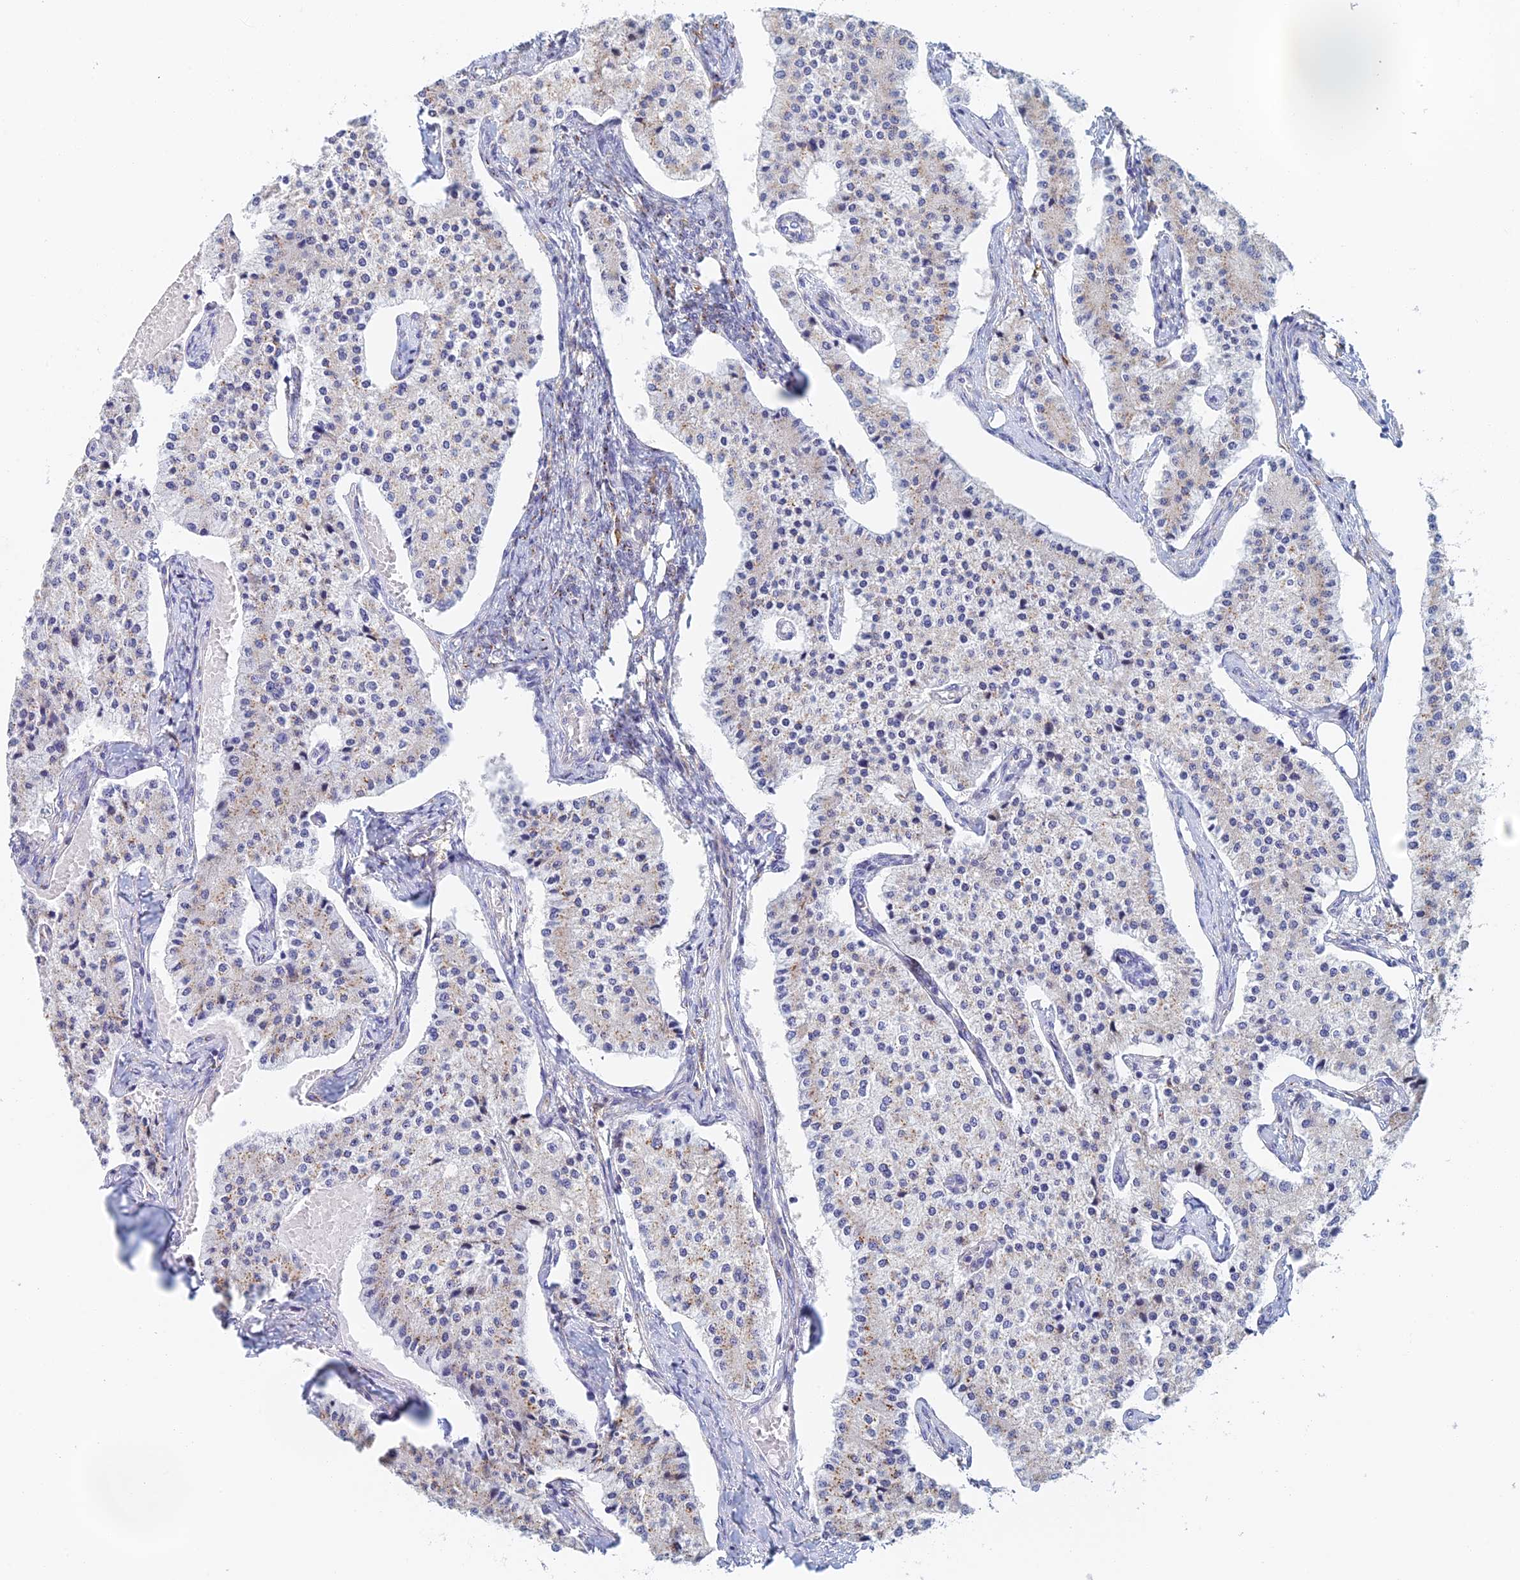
{"staining": {"intensity": "moderate", "quantity": "<25%", "location": "cytoplasmic/membranous"}, "tissue": "carcinoid", "cell_type": "Tumor cells", "image_type": "cancer", "snomed": [{"axis": "morphology", "description": "Carcinoid, malignant, NOS"}, {"axis": "topography", "description": "Colon"}], "caption": "This photomicrograph exhibits IHC staining of human carcinoid, with low moderate cytoplasmic/membranous staining in approximately <25% of tumor cells.", "gene": "SLC24A3", "patient": {"sex": "female", "age": 52}}